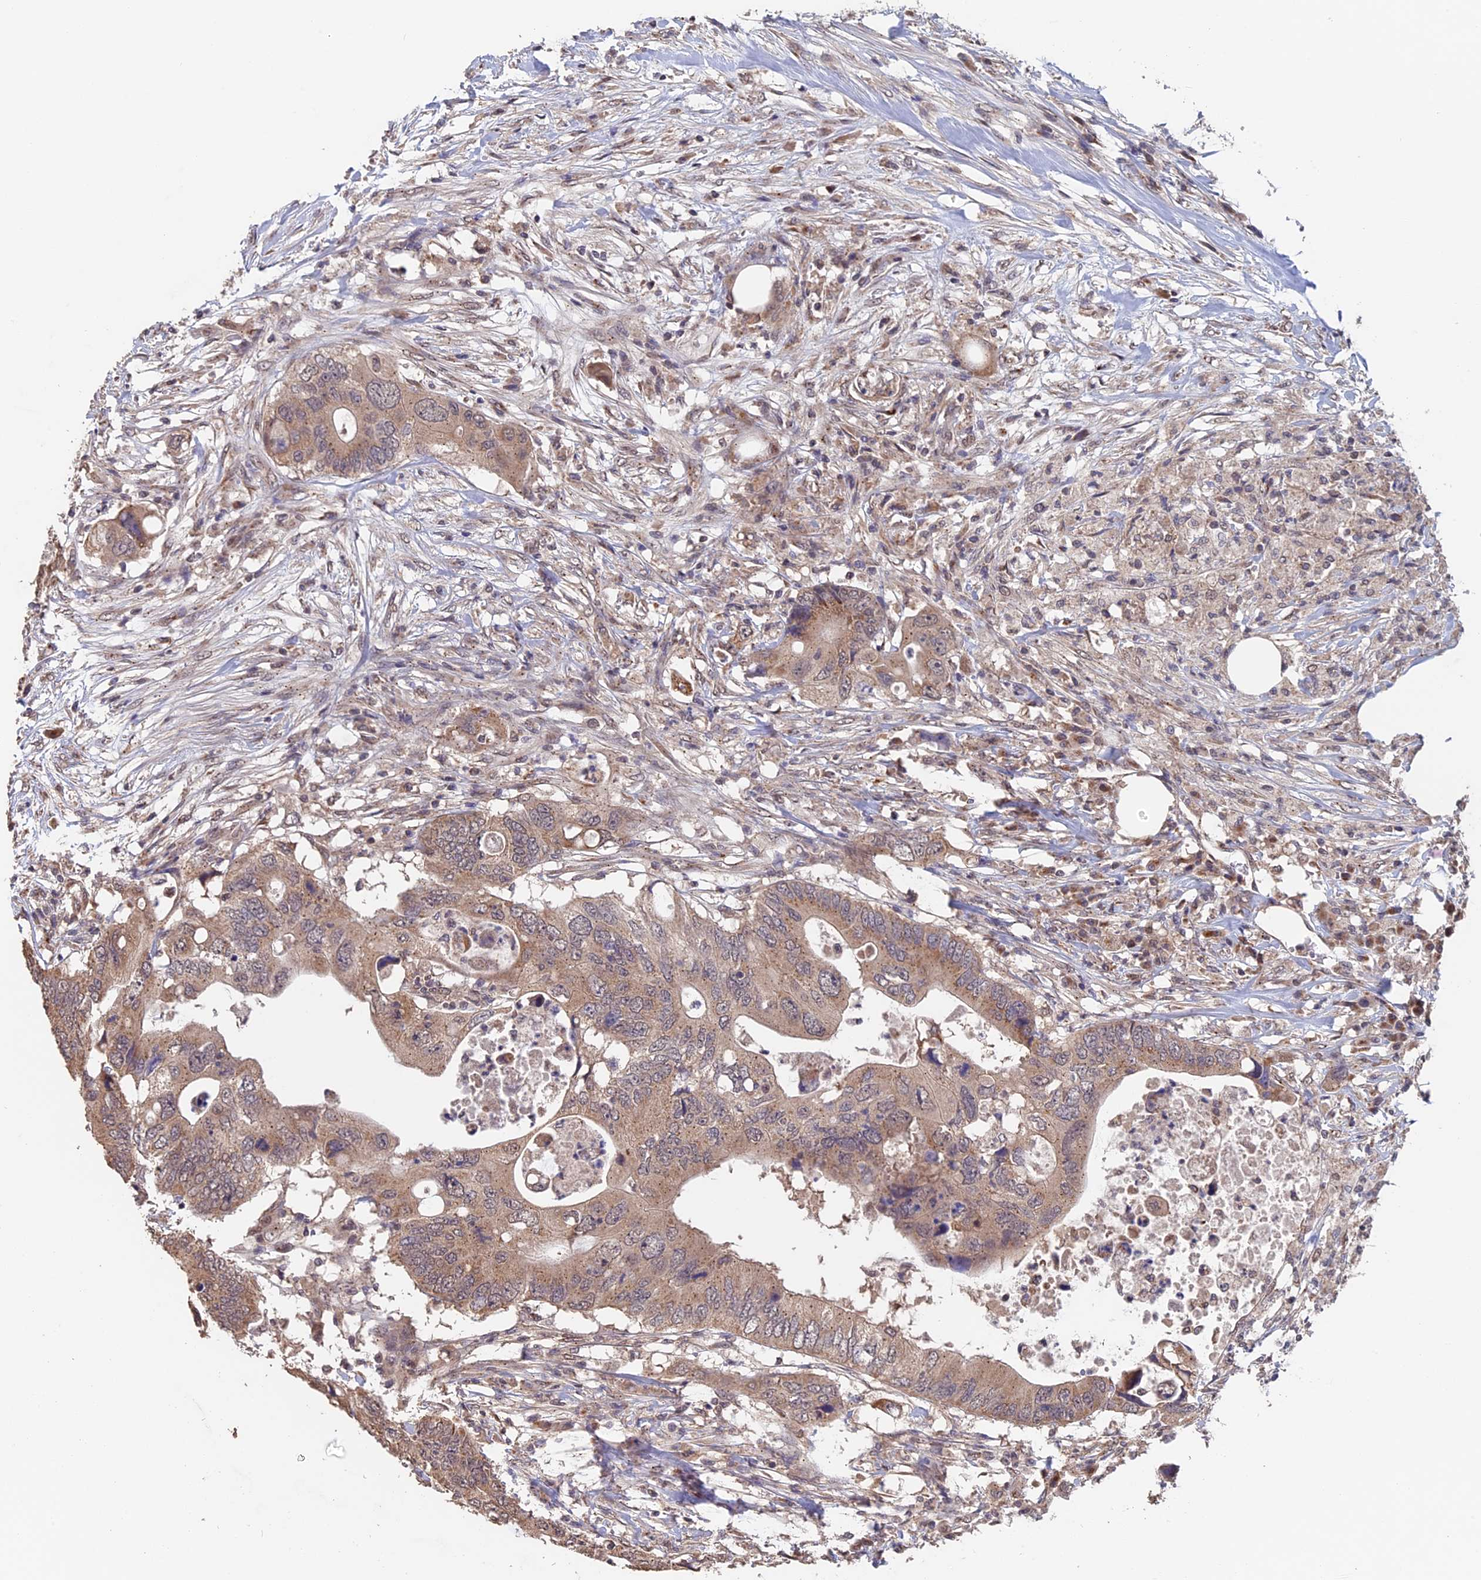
{"staining": {"intensity": "weak", "quantity": ">75%", "location": "cytoplasmic/membranous"}, "tissue": "colorectal cancer", "cell_type": "Tumor cells", "image_type": "cancer", "snomed": [{"axis": "morphology", "description": "Adenocarcinoma, NOS"}, {"axis": "topography", "description": "Colon"}], "caption": "Immunohistochemical staining of human colorectal adenocarcinoma shows weak cytoplasmic/membranous protein positivity in approximately >75% of tumor cells.", "gene": "PIGQ", "patient": {"sex": "male", "age": 71}}